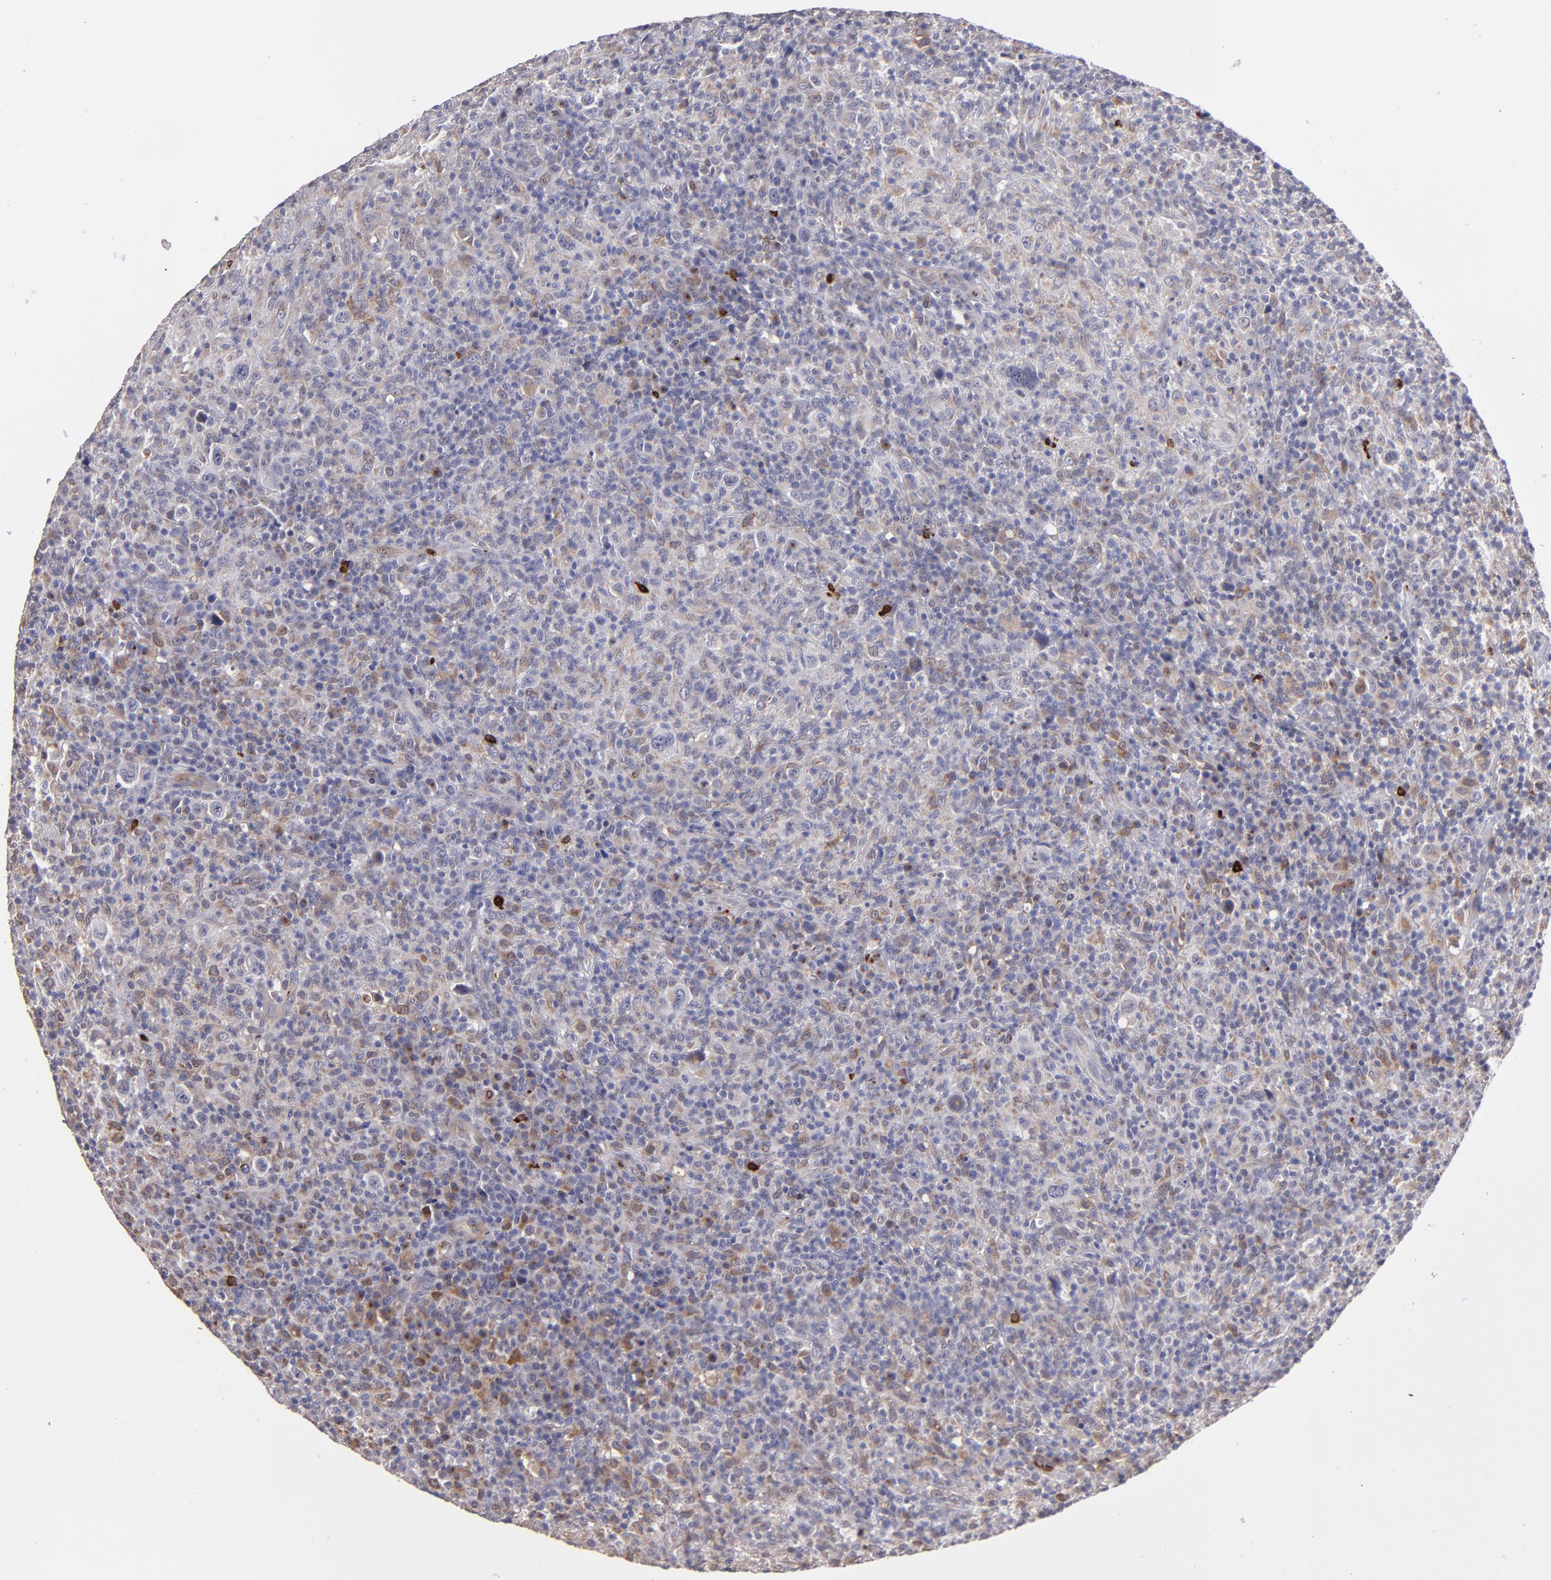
{"staining": {"intensity": "weak", "quantity": ">75%", "location": "cytoplasmic/membranous"}, "tissue": "lymphoma", "cell_type": "Tumor cells", "image_type": "cancer", "snomed": [{"axis": "morphology", "description": "Hodgkin's disease, NOS"}, {"axis": "topography", "description": "Lymph node"}], "caption": "Lymphoma stained with DAB IHC reveals low levels of weak cytoplasmic/membranous expression in approximately >75% of tumor cells.", "gene": "PTGS1", "patient": {"sex": "male", "age": 65}}